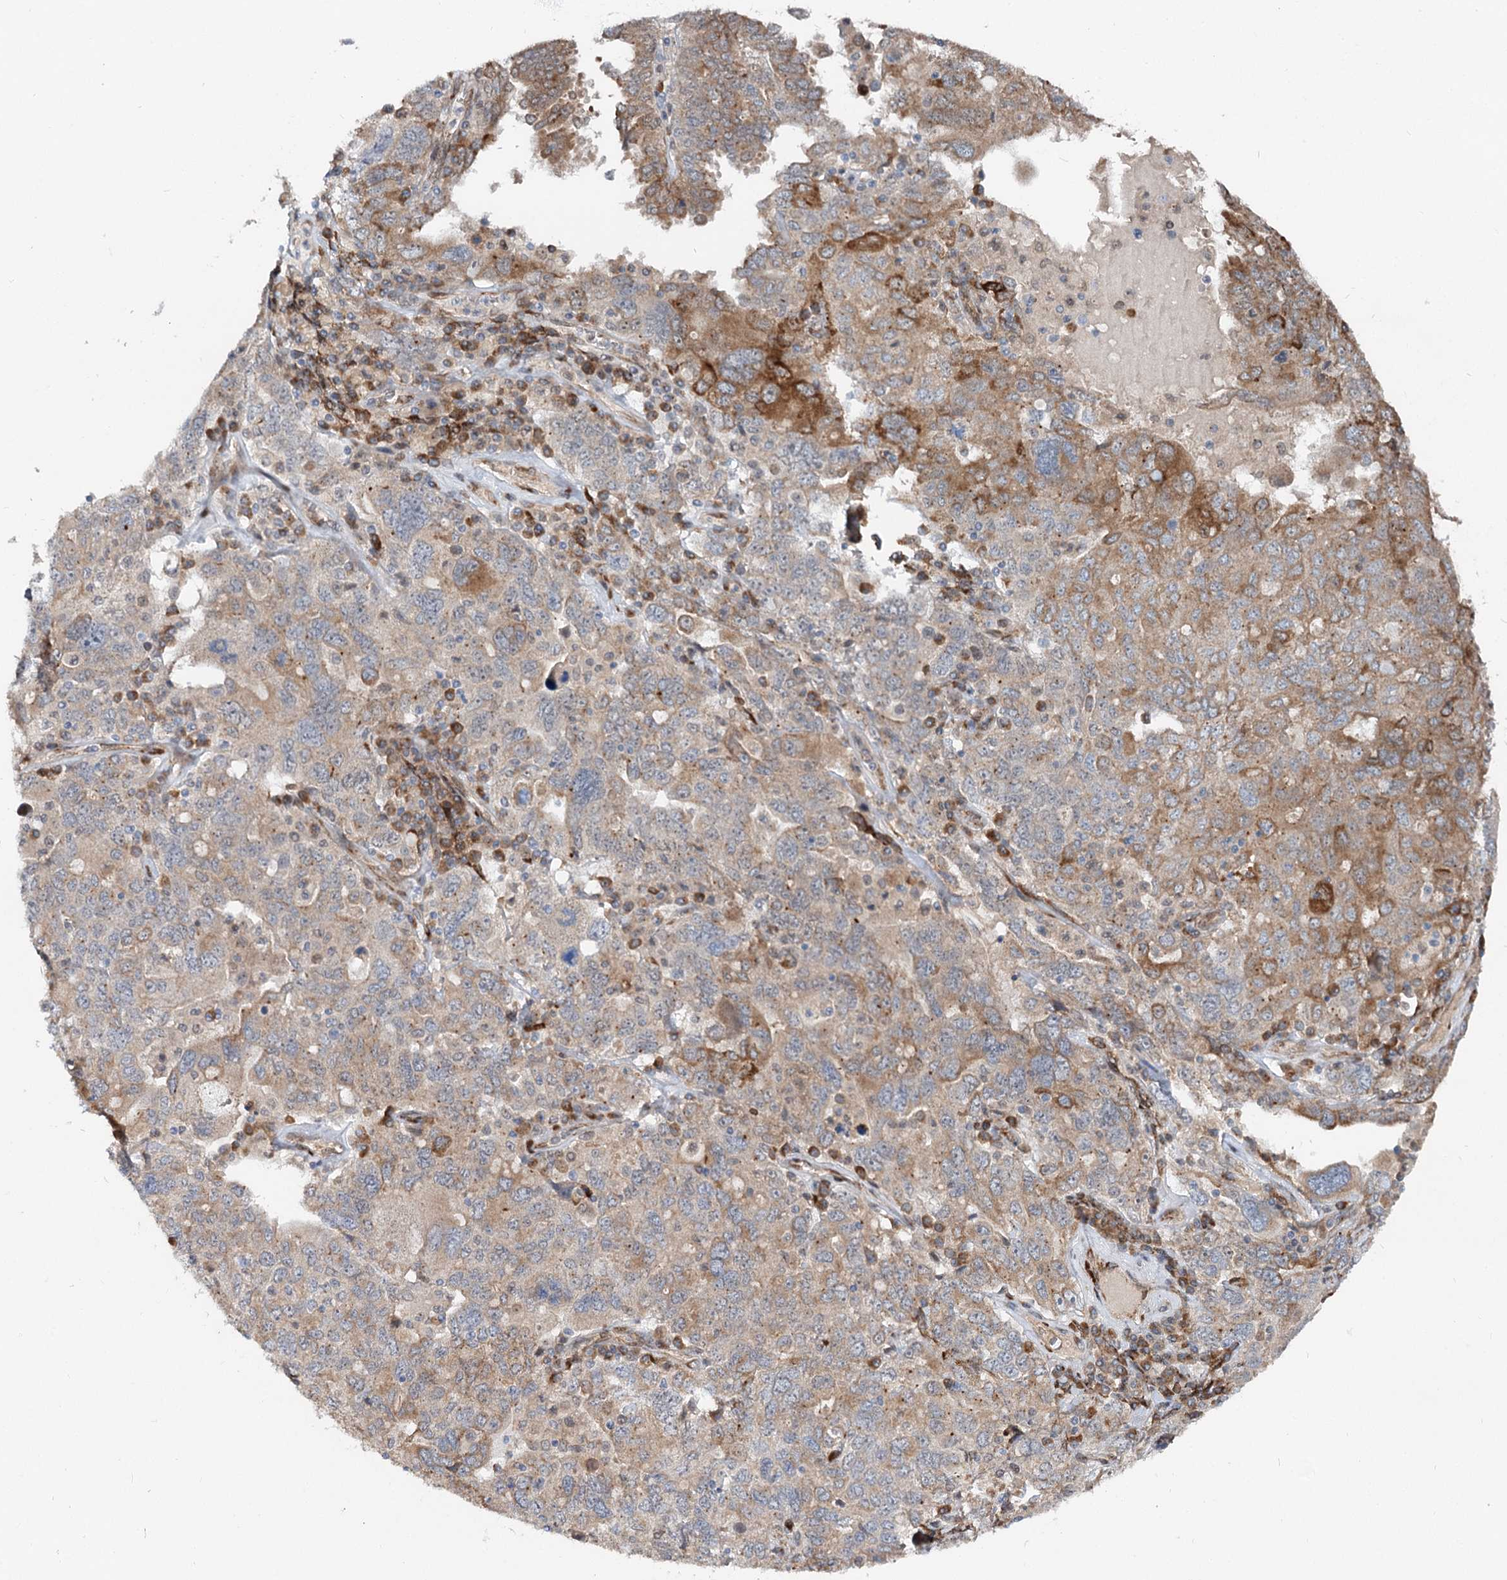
{"staining": {"intensity": "moderate", "quantity": "<25%", "location": "cytoplasmic/membranous"}, "tissue": "ovarian cancer", "cell_type": "Tumor cells", "image_type": "cancer", "snomed": [{"axis": "morphology", "description": "Carcinoma, endometroid"}, {"axis": "topography", "description": "Ovary"}], "caption": "DAB (3,3'-diaminobenzidine) immunohistochemical staining of human ovarian cancer reveals moderate cytoplasmic/membranous protein expression in about <25% of tumor cells.", "gene": "SPART", "patient": {"sex": "female", "age": 62}}